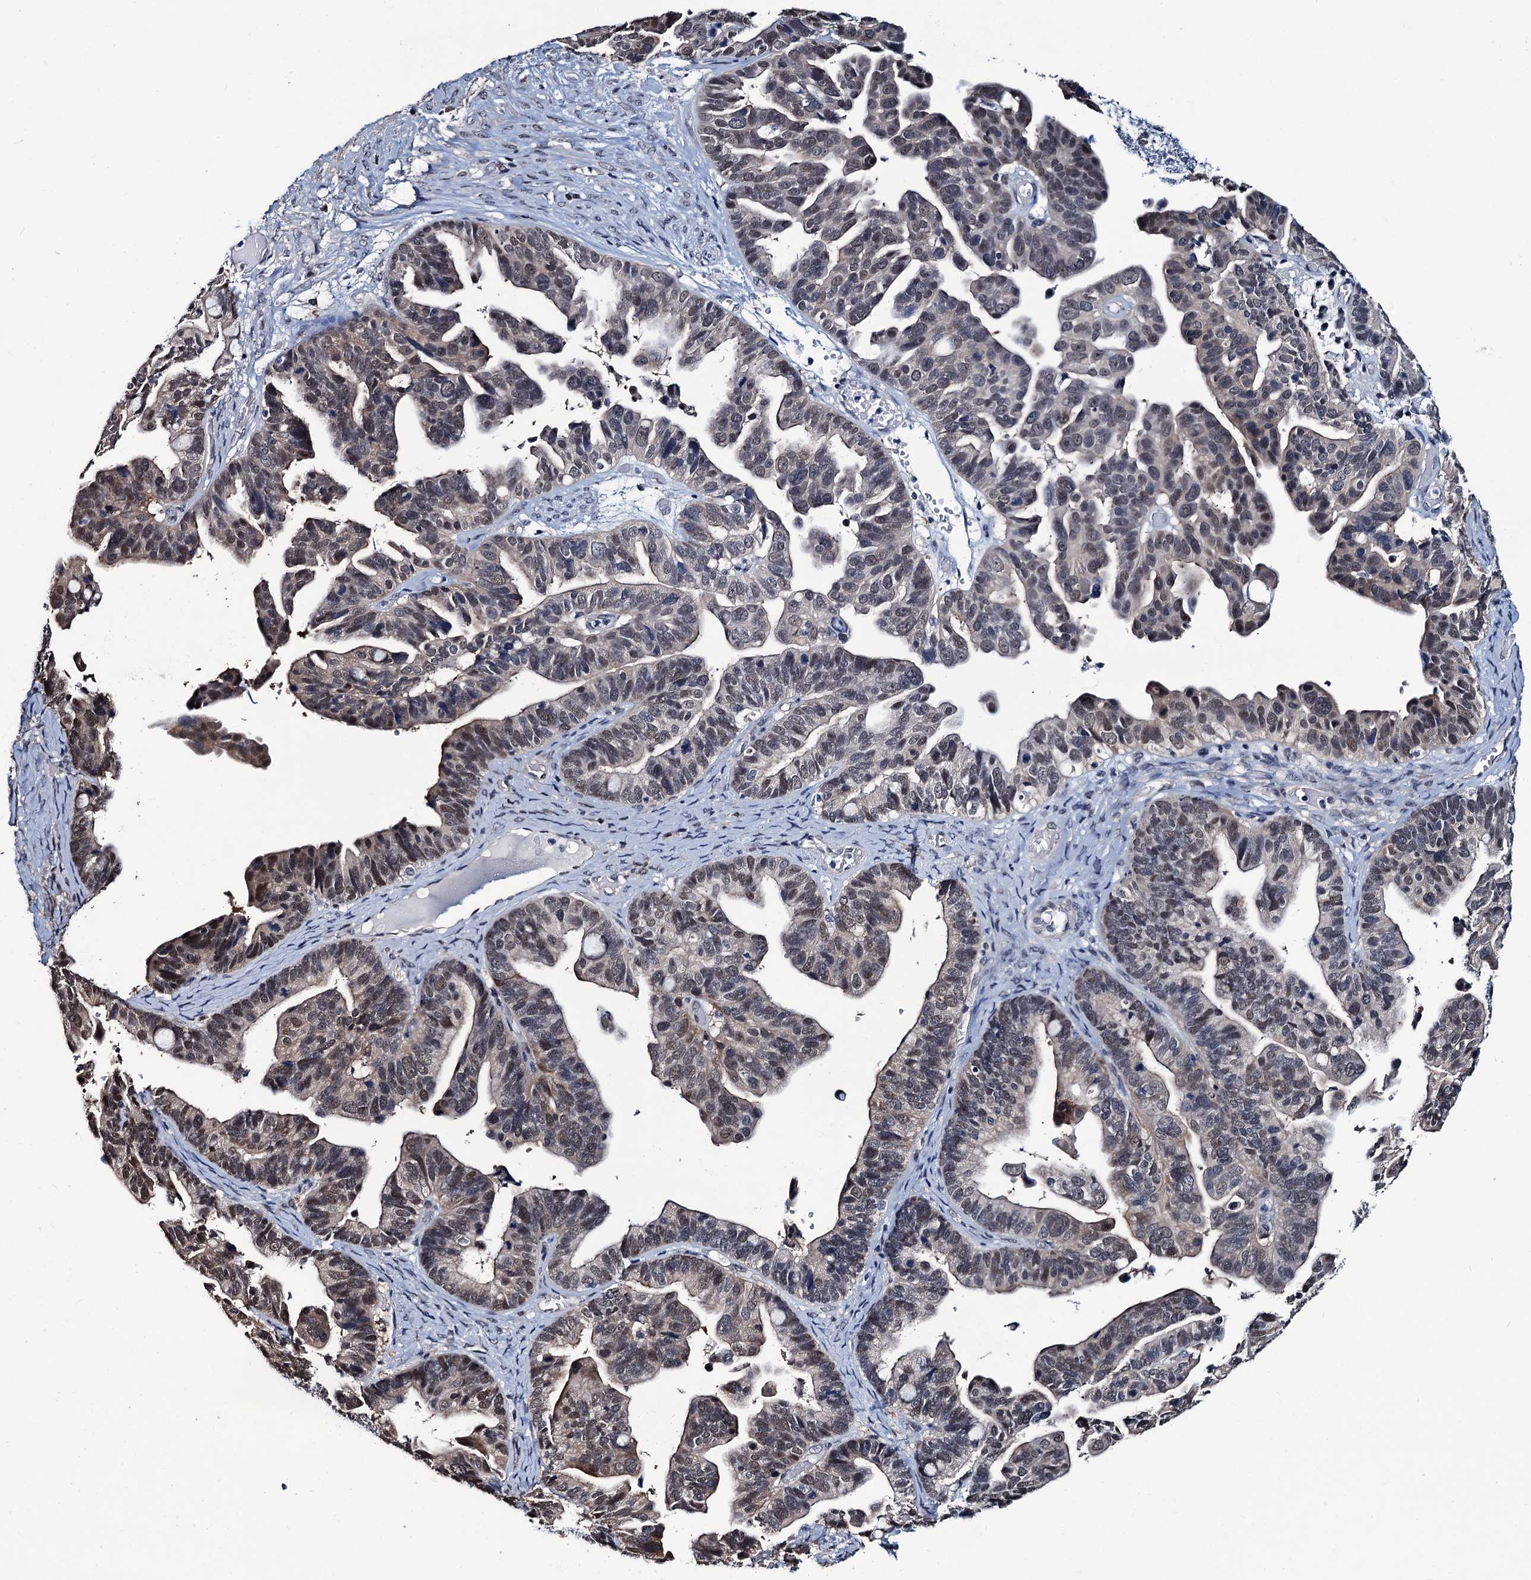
{"staining": {"intensity": "moderate", "quantity": "<25%", "location": "nuclear"}, "tissue": "ovarian cancer", "cell_type": "Tumor cells", "image_type": "cancer", "snomed": [{"axis": "morphology", "description": "Cystadenocarcinoma, serous, NOS"}, {"axis": "topography", "description": "Ovary"}], "caption": "Brown immunohistochemical staining in human ovarian cancer (serous cystadenocarcinoma) displays moderate nuclear positivity in approximately <25% of tumor cells.", "gene": "RTKN2", "patient": {"sex": "female", "age": 56}}